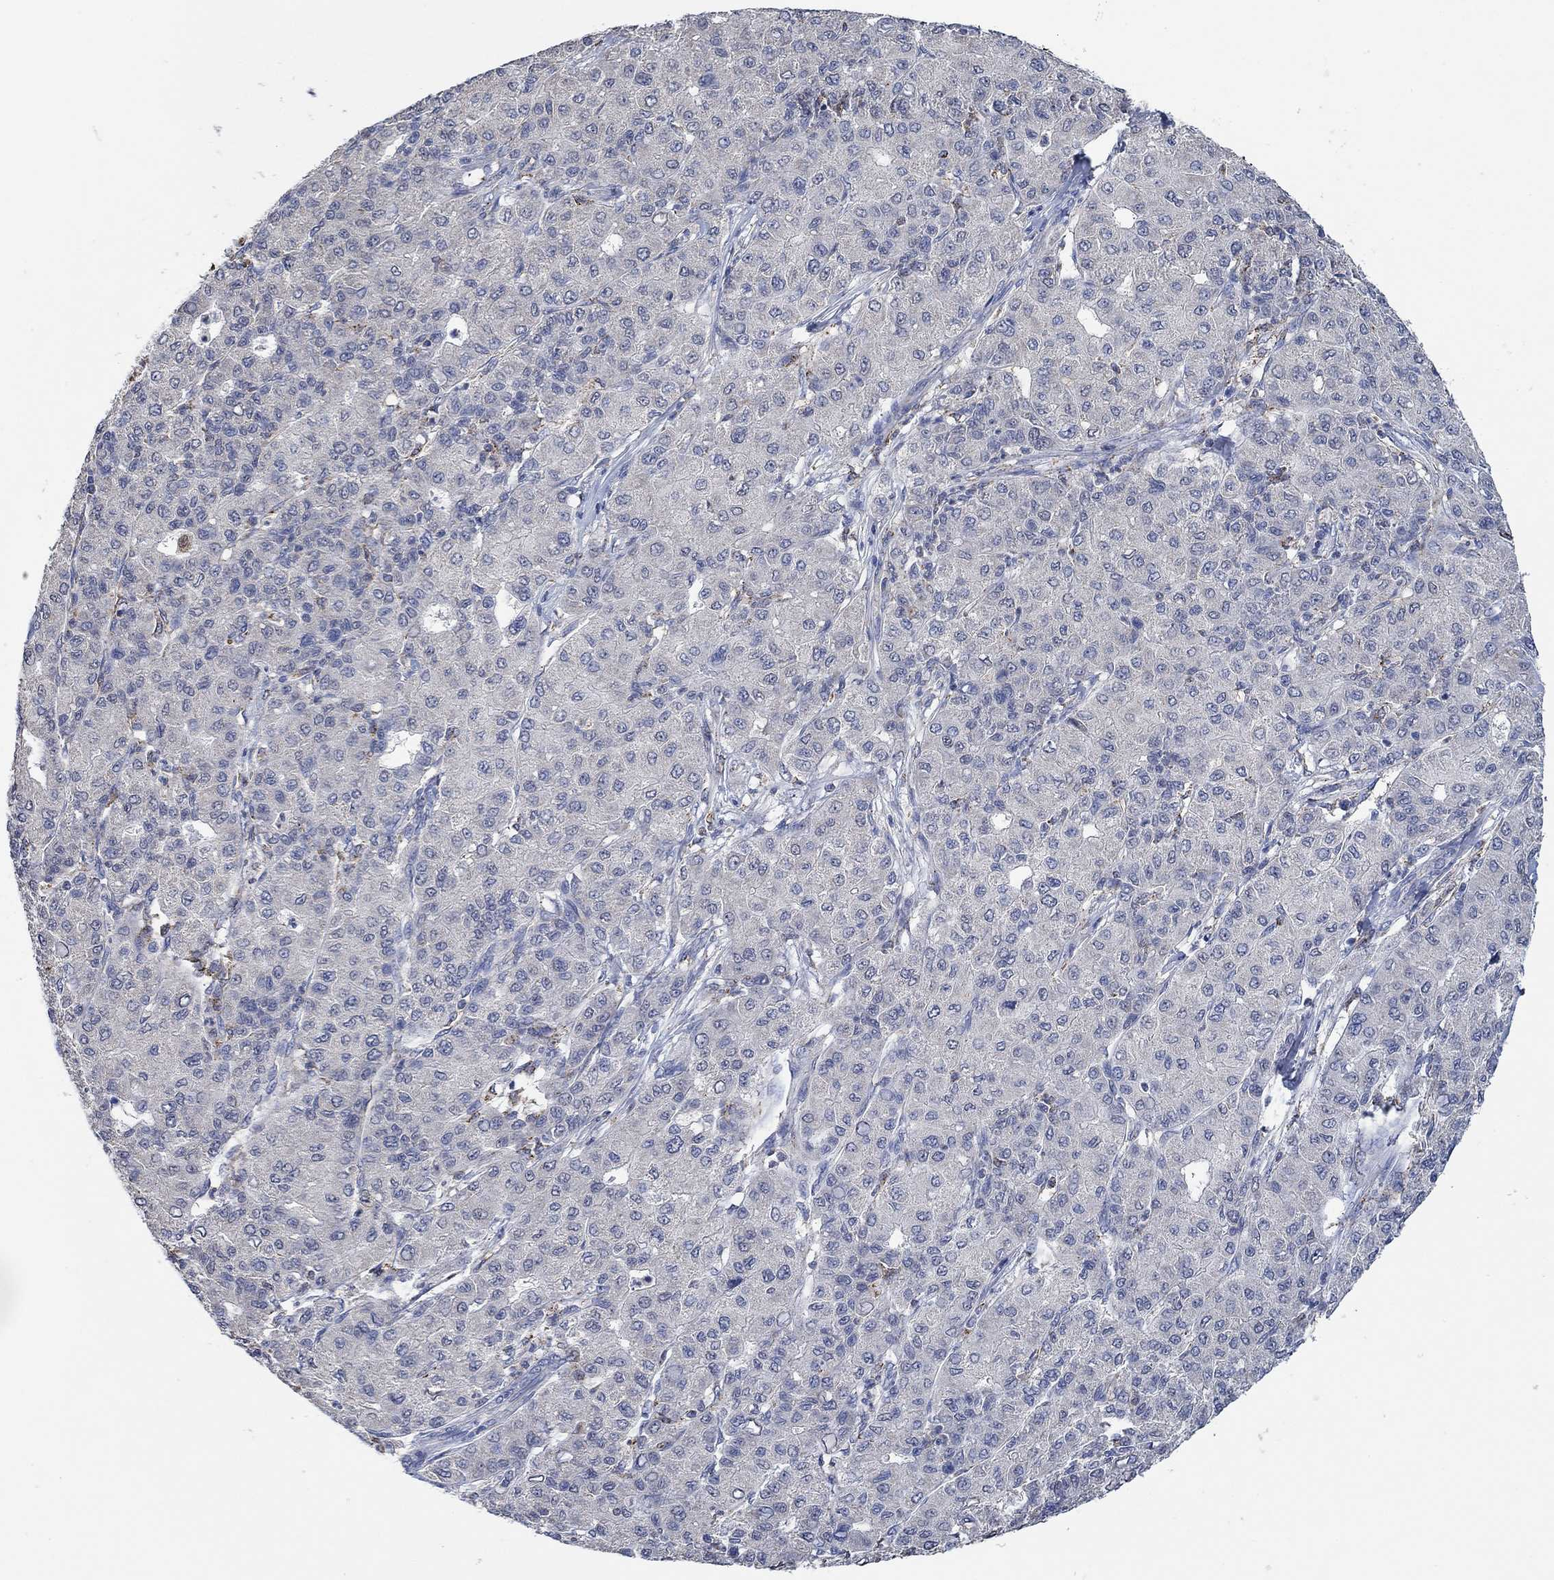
{"staining": {"intensity": "weak", "quantity": "25%-75%", "location": "cytoplasmic/membranous"}, "tissue": "liver cancer", "cell_type": "Tumor cells", "image_type": "cancer", "snomed": [{"axis": "morphology", "description": "Carcinoma, Hepatocellular, NOS"}, {"axis": "topography", "description": "Liver"}], "caption": "Immunohistochemical staining of human hepatocellular carcinoma (liver) shows low levels of weak cytoplasmic/membranous protein expression in about 25%-75% of tumor cells.", "gene": "MPP1", "patient": {"sex": "male", "age": 65}}